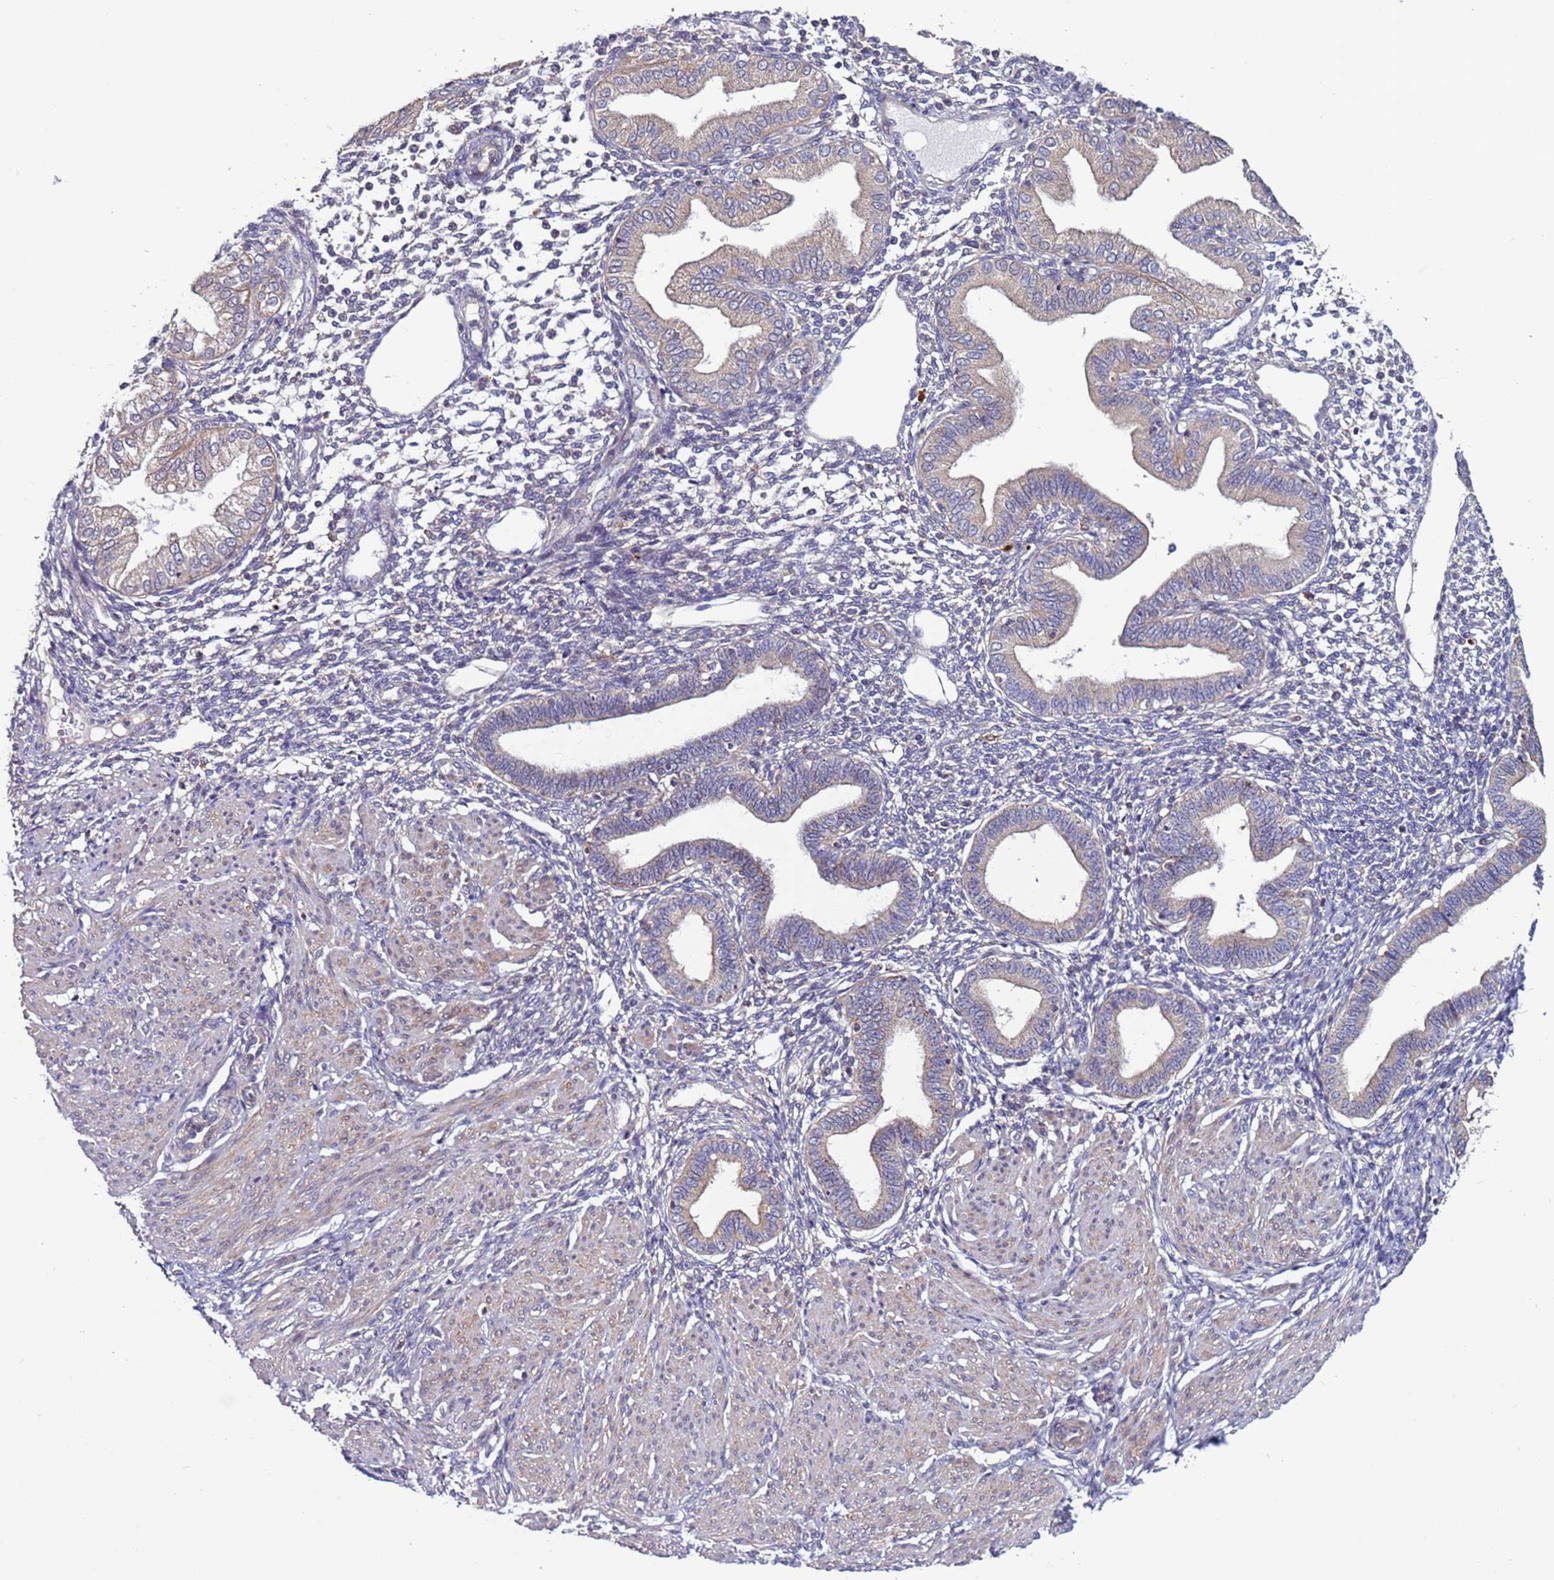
{"staining": {"intensity": "negative", "quantity": "none", "location": "none"}, "tissue": "endometrium", "cell_type": "Cells in endometrial stroma", "image_type": "normal", "snomed": [{"axis": "morphology", "description": "Normal tissue, NOS"}, {"axis": "topography", "description": "Endometrium"}], "caption": "The IHC micrograph has no significant expression in cells in endometrial stroma of endometrium.", "gene": "GAREM1", "patient": {"sex": "female", "age": 53}}